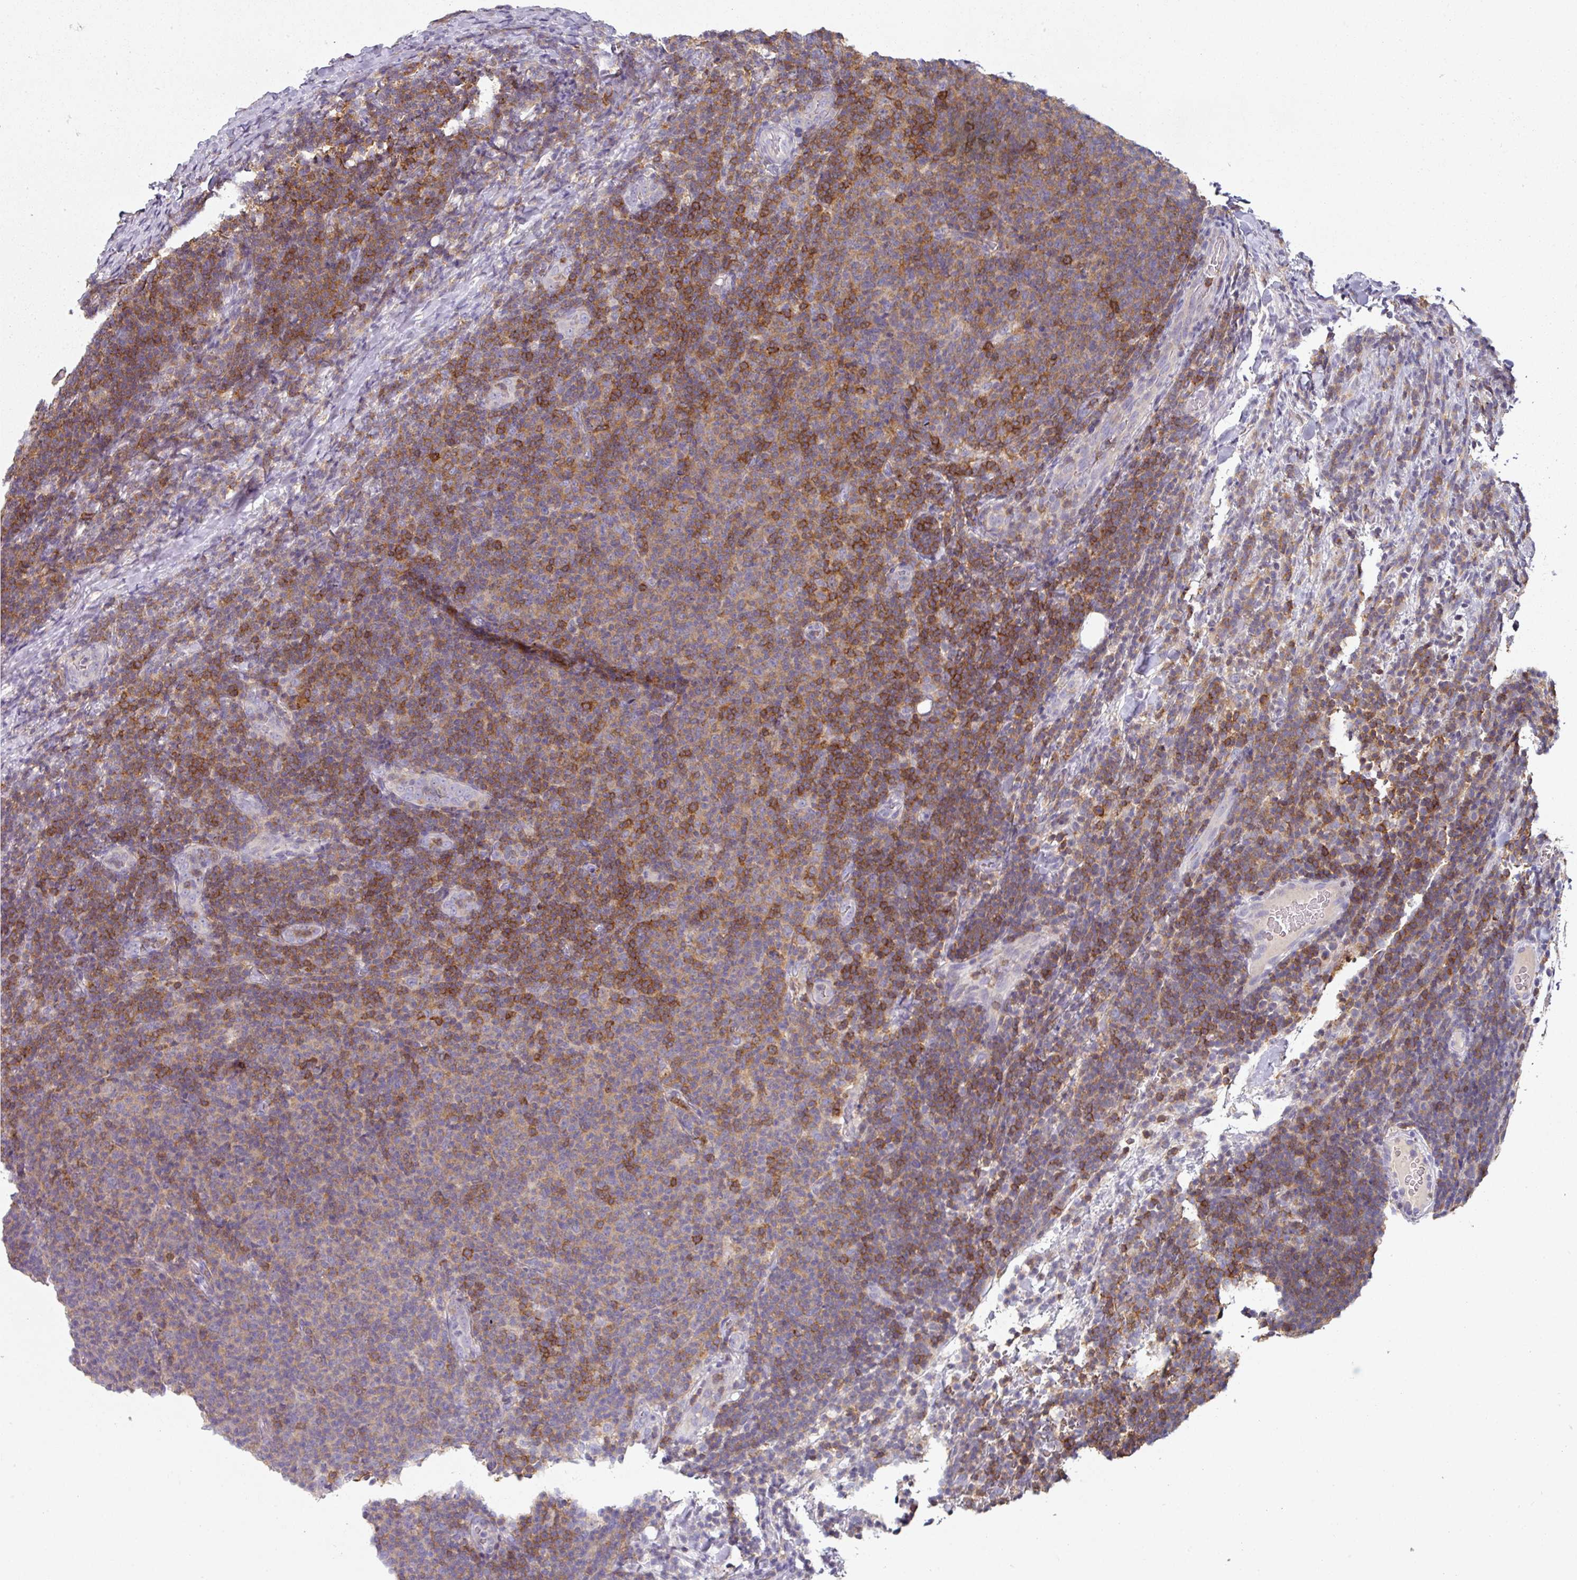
{"staining": {"intensity": "moderate", "quantity": "25%-75%", "location": "cytoplasmic/membranous"}, "tissue": "lymphoma", "cell_type": "Tumor cells", "image_type": "cancer", "snomed": [{"axis": "morphology", "description": "Malignant lymphoma, non-Hodgkin's type, Low grade"}, {"axis": "topography", "description": "Lymph node"}], "caption": "Malignant lymphoma, non-Hodgkin's type (low-grade) was stained to show a protein in brown. There is medium levels of moderate cytoplasmic/membranous expression in about 25%-75% of tumor cells. (Brightfield microscopy of DAB IHC at high magnification).", "gene": "CD3G", "patient": {"sex": "male", "age": 66}}